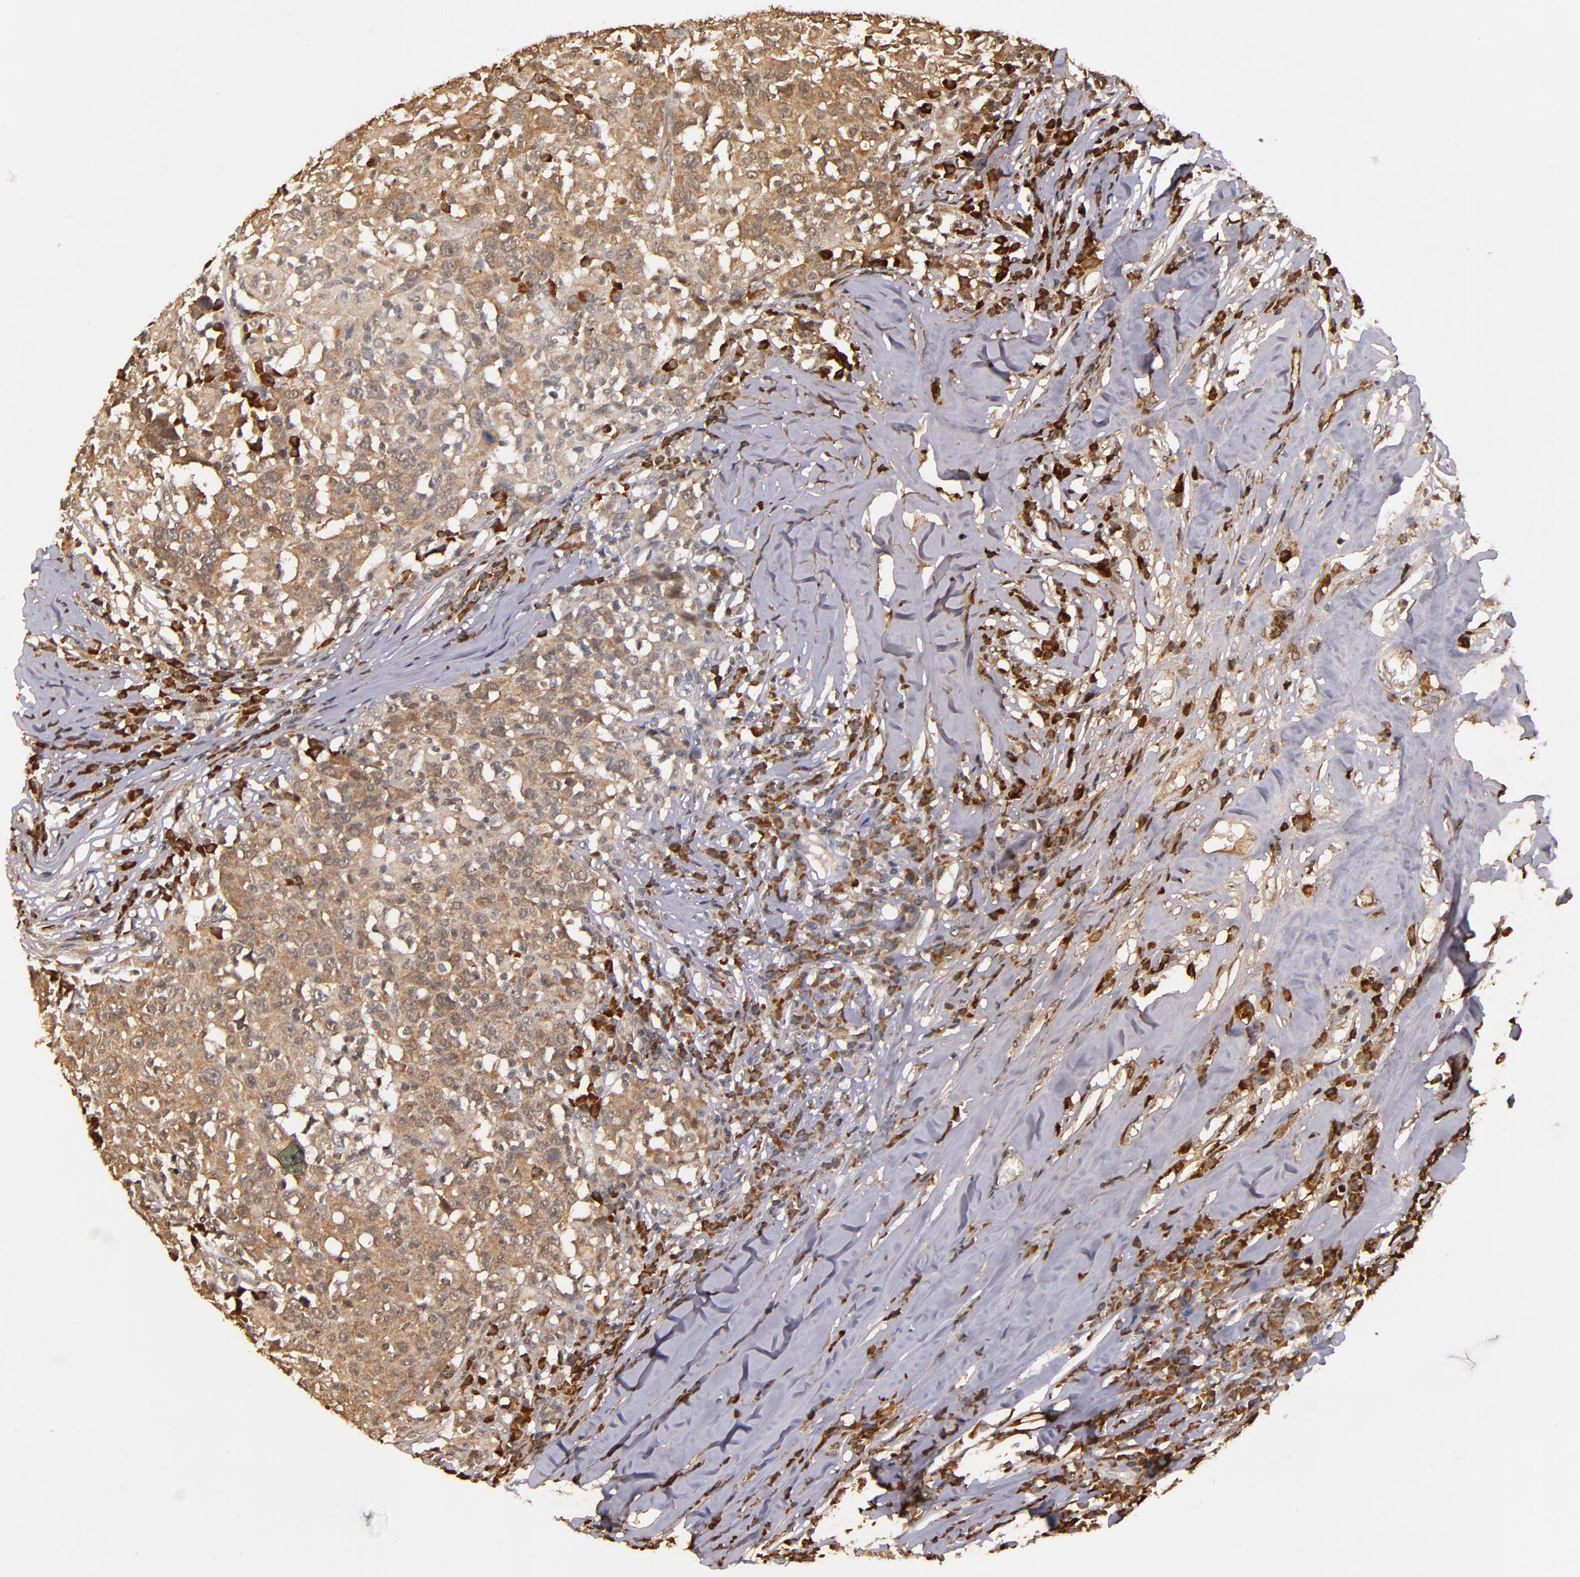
{"staining": {"intensity": "strong", "quantity": ">75%", "location": "cytoplasmic/membranous"}, "tissue": "head and neck cancer", "cell_type": "Tumor cells", "image_type": "cancer", "snomed": [{"axis": "morphology", "description": "Adenocarcinoma, NOS"}, {"axis": "topography", "description": "Salivary gland"}, {"axis": "topography", "description": "Head-Neck"}], "caption": "The micrograph displays immunohistochemical staining of head and neck cancer (adenocarcinoma). There is strong cytoplasmic/membranous staining is seen in approximately >75% of tumor cells. (brown staining indicates protein expression, while blue staining denotes nuclei).", "gene": "RIOK3", "patient": {"sex": "female", "age": 65}}